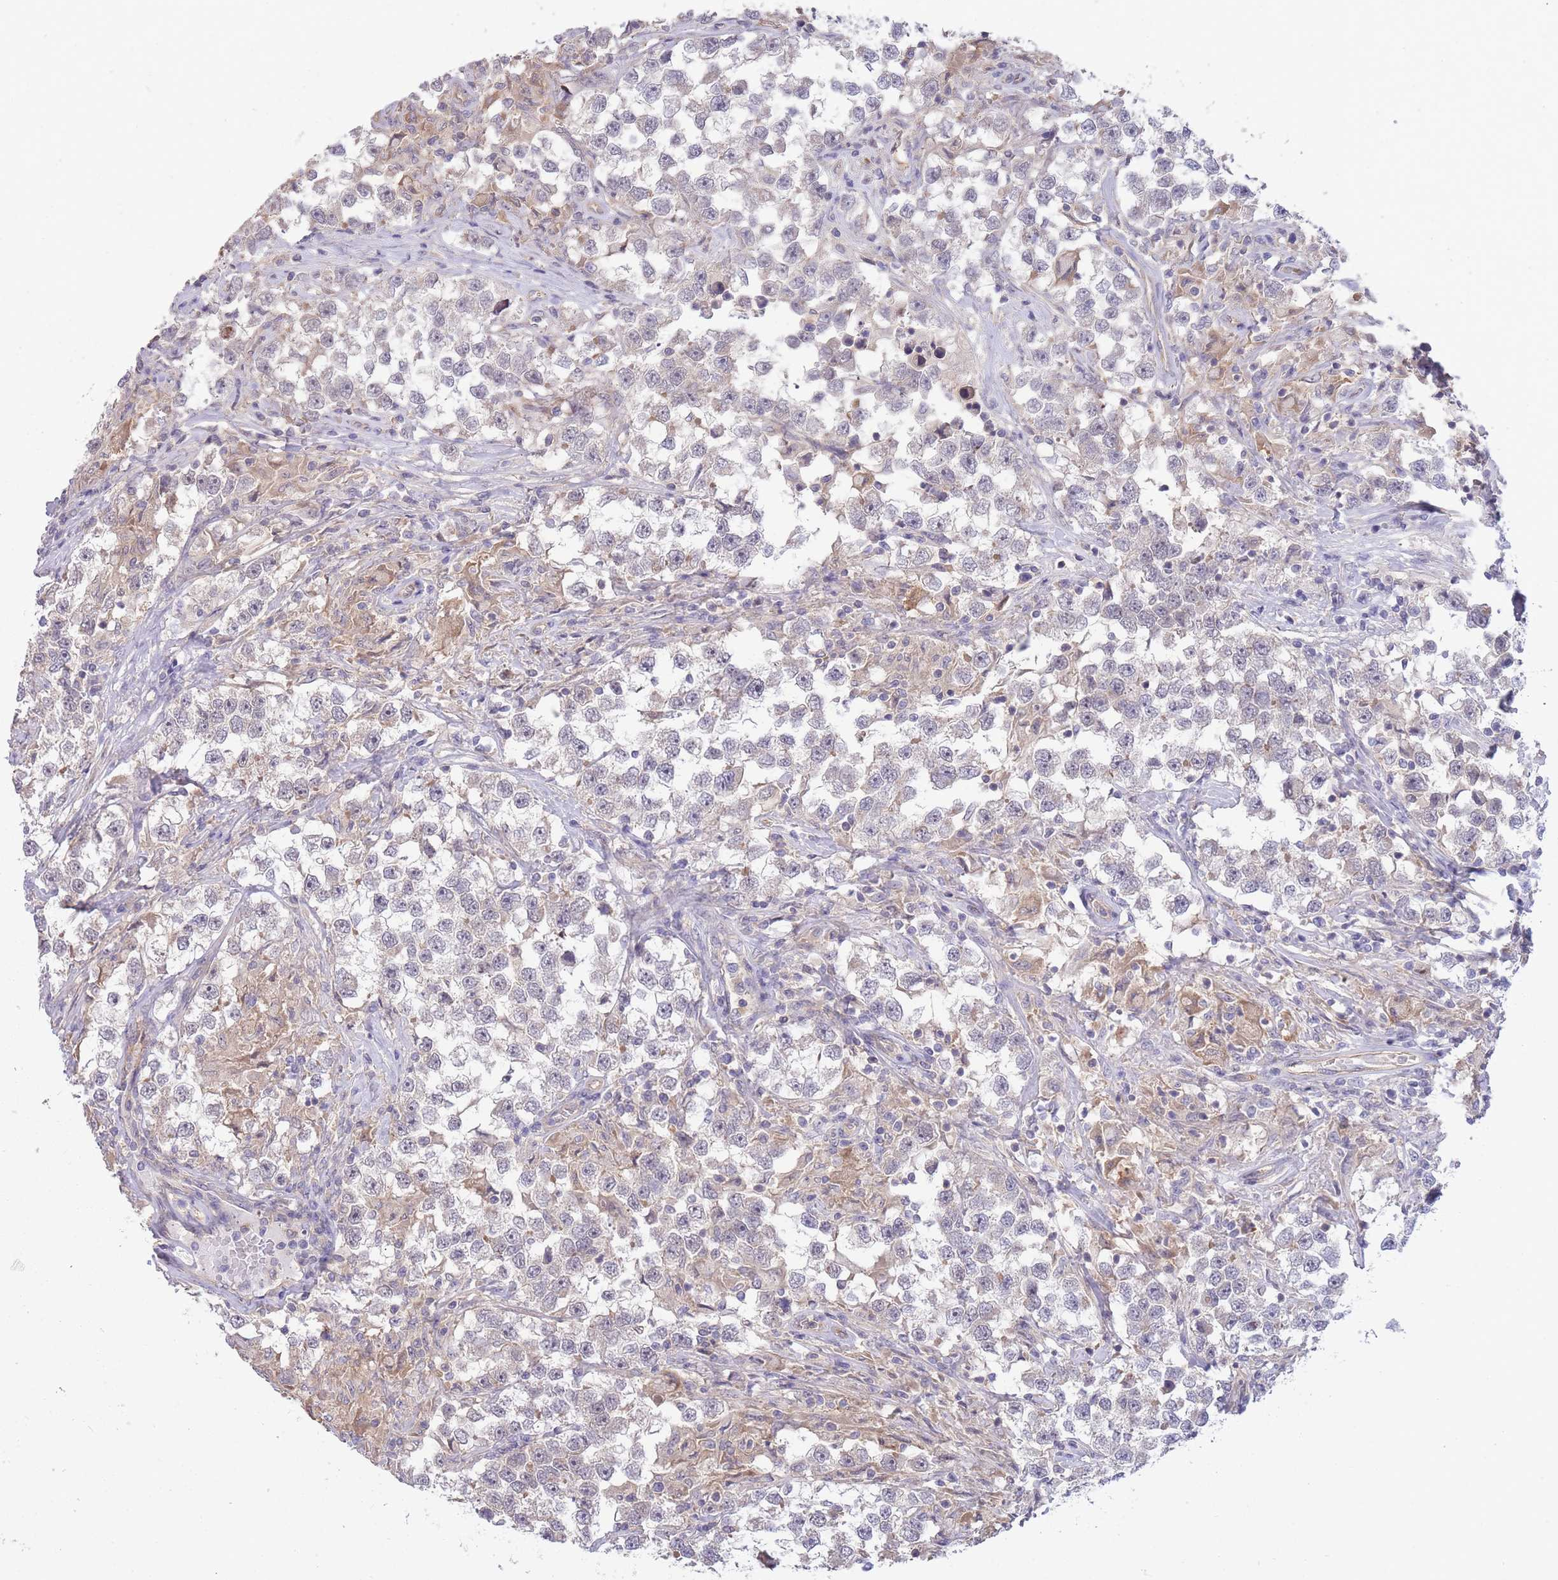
{"staining": {"intensity": "weak", "quantity": "<25%", "location": "nuclear"}, "tissue": "testis cancer", "cell_type": "Tumor cells", "image_type": "cancer", "snomed": [{"axis": "morphology", "description": "Seminoma, NOS"}, {"axis": "topography", "description": "Testis"}], "caption": "An immunohistochemistry (IHC) photomicrograph of seminoma (testis) is shown. There is no staining in tumor cells of seminoma (testis).", "gene": "SMC6", "patient": {"sex": "male", "age": 46}}